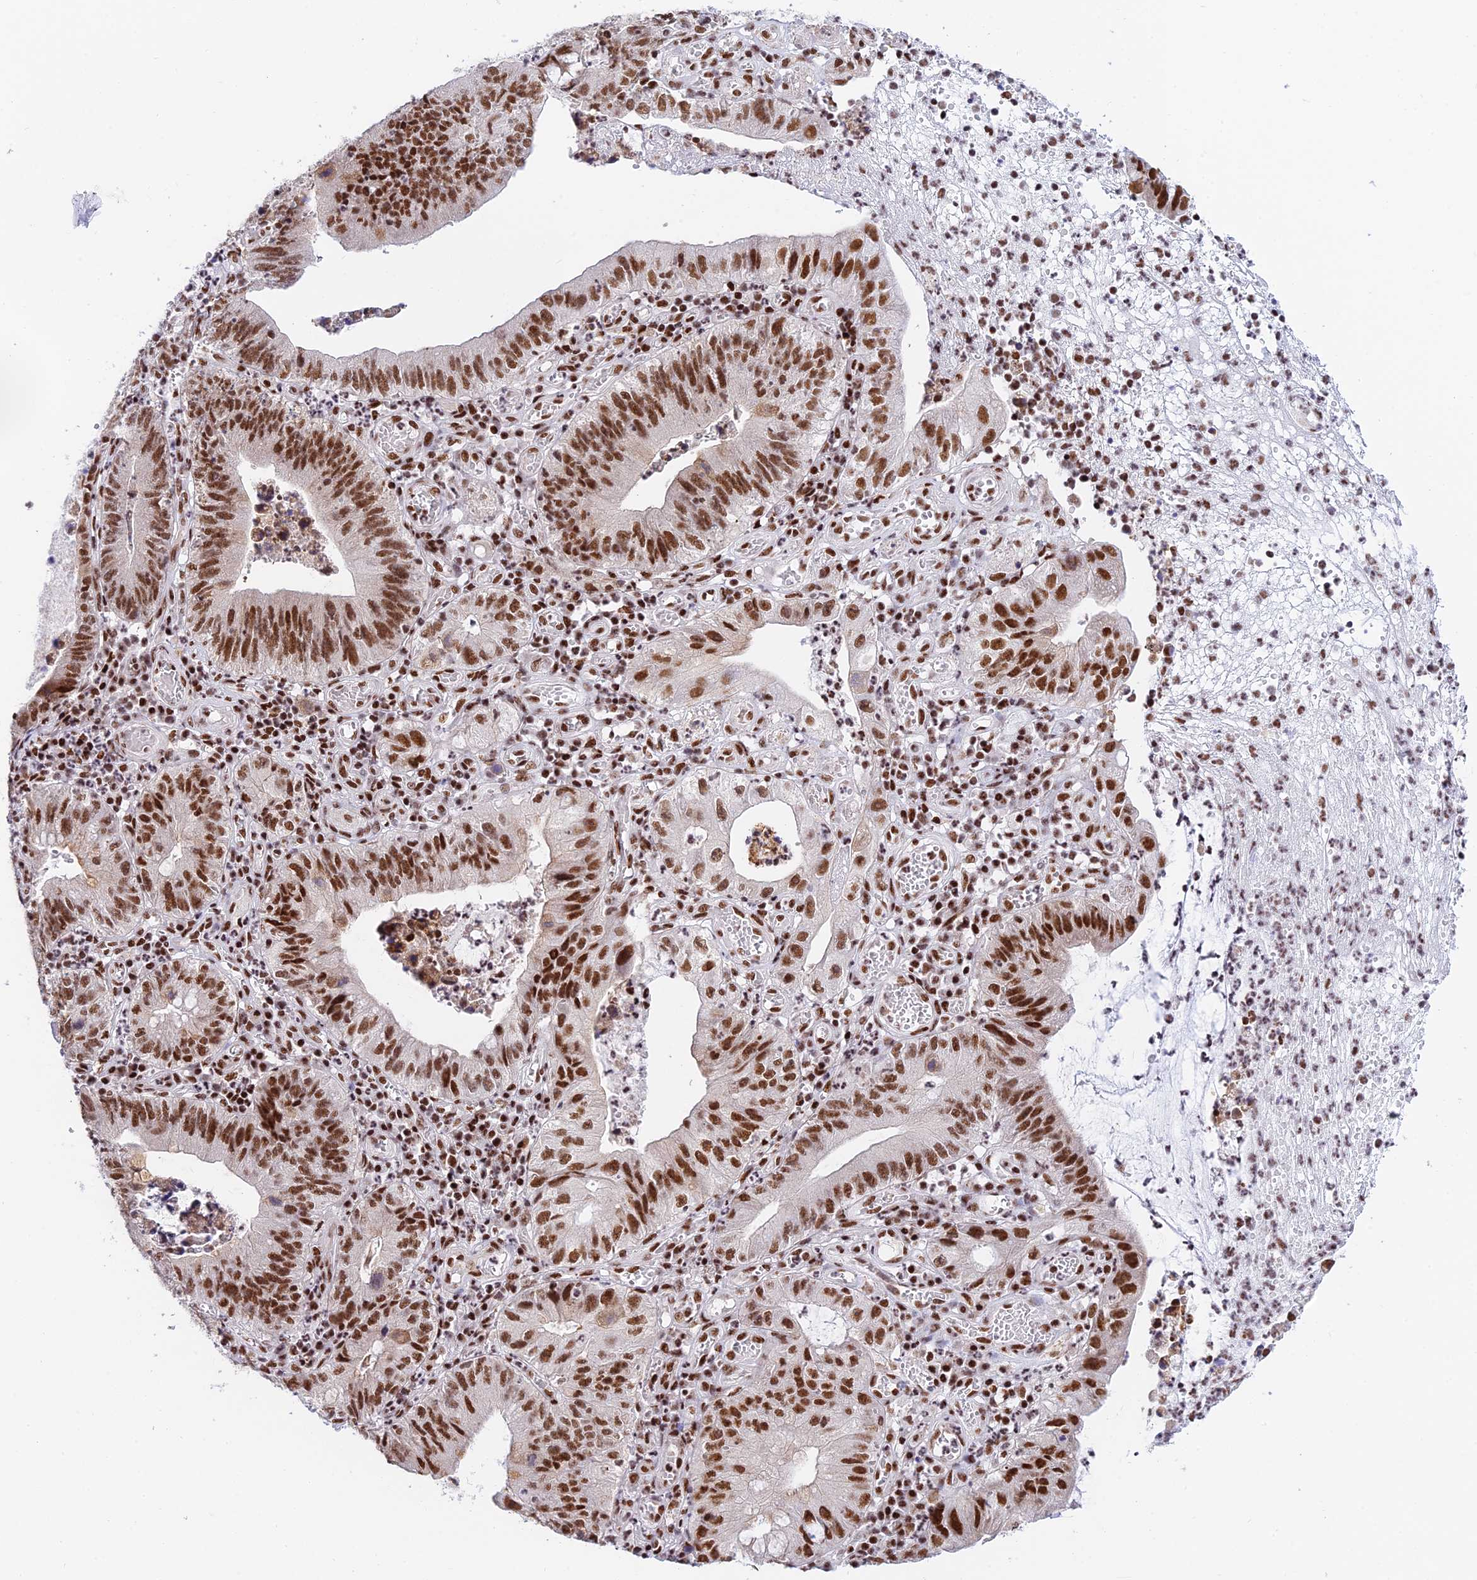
{"staining": {"intensity": "strong", "quantity": ">75%", "location": "nuclear"}, "tissue": "stomach cancer", "cell_type": "Tumor cells", "image_type": "cancer", "snomed": [{"axis": "morphology", "description": "Adenocarcinoma, NOS"}, {"axis": "topography", "description": "Stomach"}], "caption": "About >75% of tumor cells in human stomach cancer (adenocarcinoma) exhibit strong nuclear protein expression as visualized by brown immunohistochemical staining.", "gene": "USP22", "patient": {"sex": "male", "age": 59}}